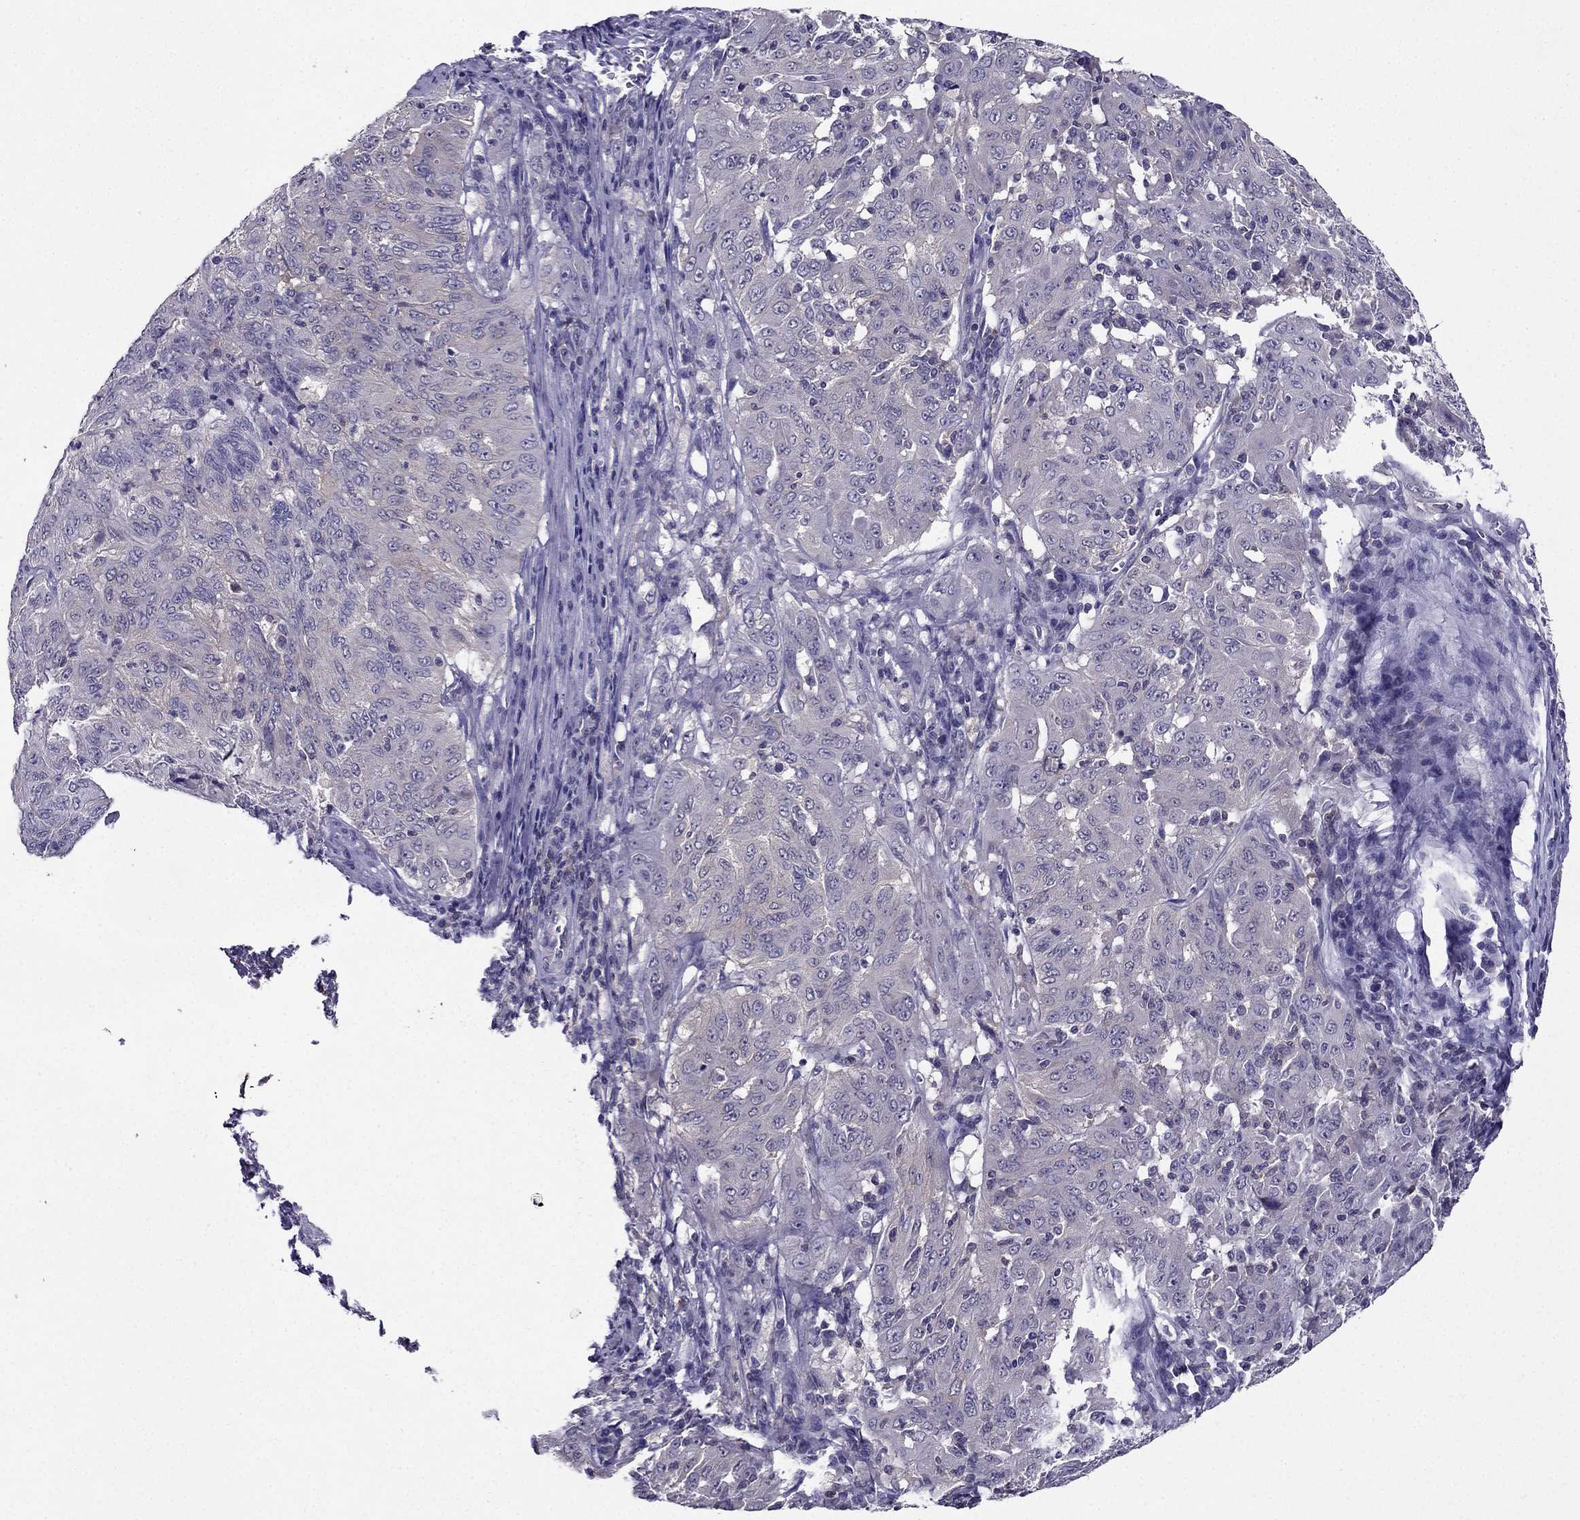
{"staining": {"intensity": "negative", "quantity": "none", "location": "none"}, "tissue": "pancreatic cancer", "cell_type": "Tumor cells", "image_type": "cancer", "snomed": [{"axis": "morphology", "description": "Adenocarcinoma, NOS"}, {"axis": "topography", "description": "Pancreas"}], "caption": "The photomicrograph reveals no staining of tumor cells in pancreatic cancer (adenocarcinoma). The staining is performed using DAB (3,3'-diaminobenzidine) brown chromogen with nuclei counter-stained in using hematoxylin.", "gene": "AAK1", "patient": {"sex": "male", "age": 63}}